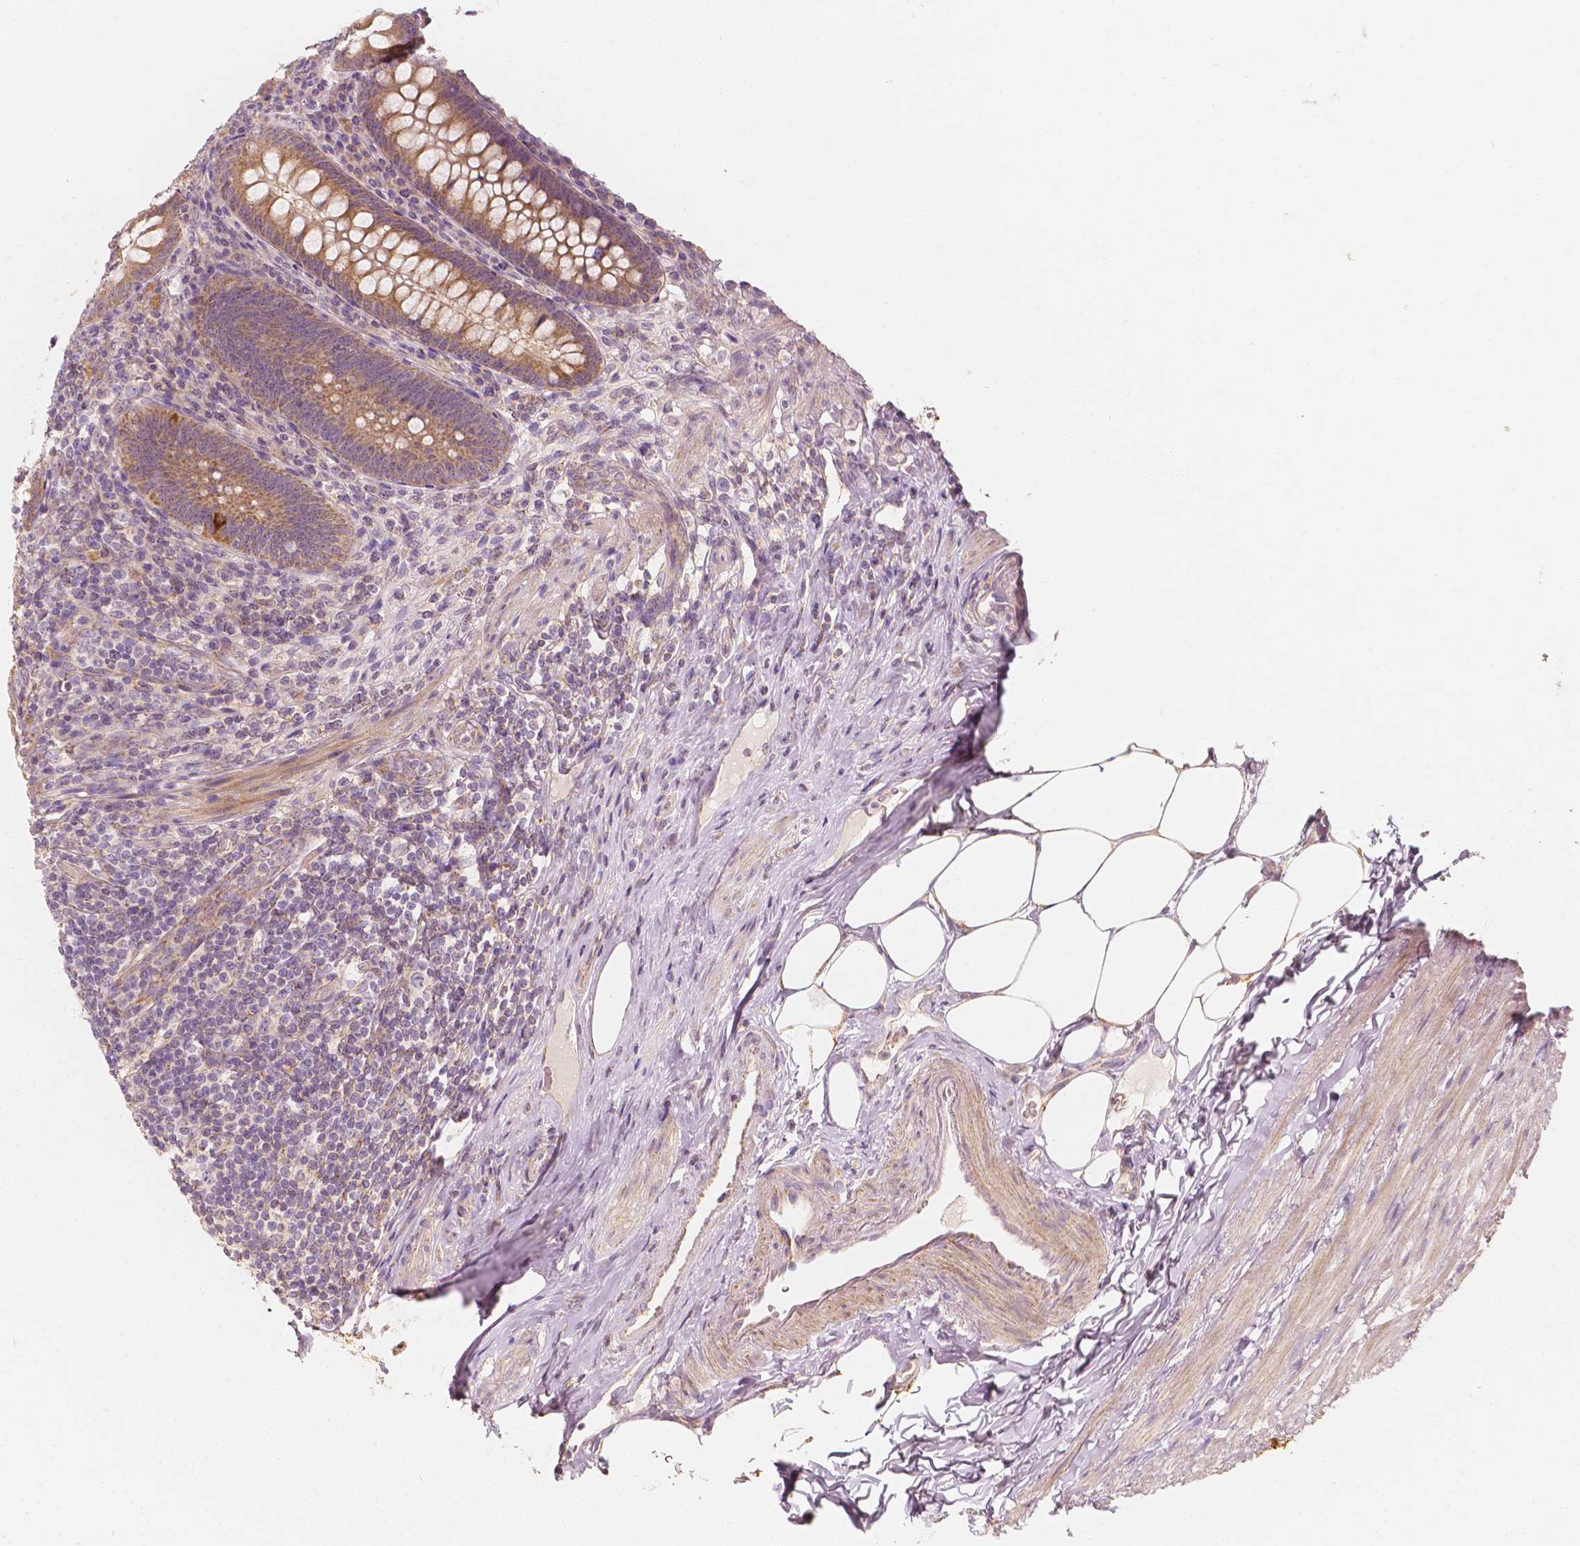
{"staining": {"intensity": "strong", "quantity": "<25%", "location": "cytoplasmic/membranous"}, "tissue": "appendix", "cell_type": "Glandular cells", "image_type": "normal", "snomed": [{"axis": "morphology", "description": "Normal tissue, NOS"}, {"axis": "topography", "description": "Appendix"}], "caption": "Appendix was stained to show a protein in brown. There is medium levels of strong cytoplasmic/membranous staining in approximately <25% of glandular cells. The staining was performed using DAB (3,3'-diaminobenzidine), with brown indicating positive protein expression. Nuclei are stained blue with hematoxylin.", "gene": "SHPK", "patient": {"sex": "male", "age": 47}}